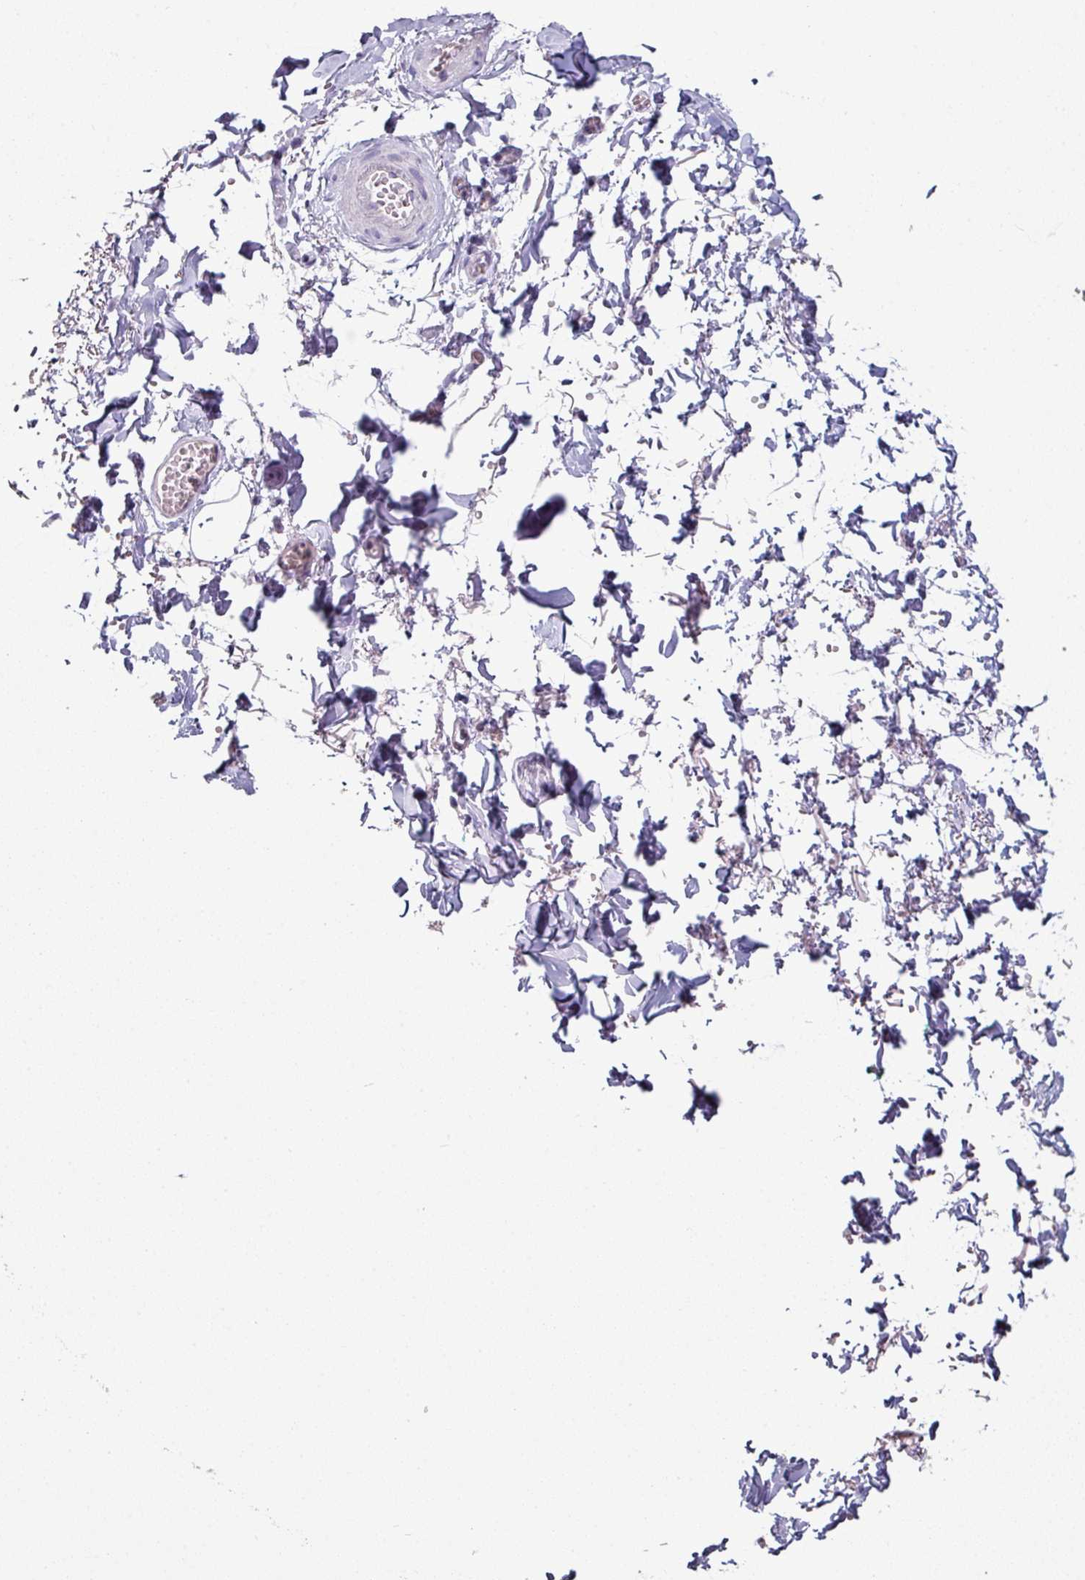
{"staining": {"intensity": "negative", "quantity": "none", "location": "none"}, "tissue": "adipose tissue", "cell_type": "Adipocytes", "image_type": "normal", "snomed": [{"axis": "morphology", "description": "Normal tissue, NOS"}, {"axis": "topography", "description": "Vulva"}, {"axis": "topography", "description": "Vagina"}, {"axis": "topography", "description": "Peripheral nerve tissue"}], "caption": "A high-resolution image shows immunohistochemistry staining of unremarkable adipose tissue, which demonstrates no significant expression in adipocytes. (Immunohistochemistry (ihc), brightfield microscopy, high magnification).", "gene": "SLC17A7", "patient": {"sex": "female", "age": 66}}